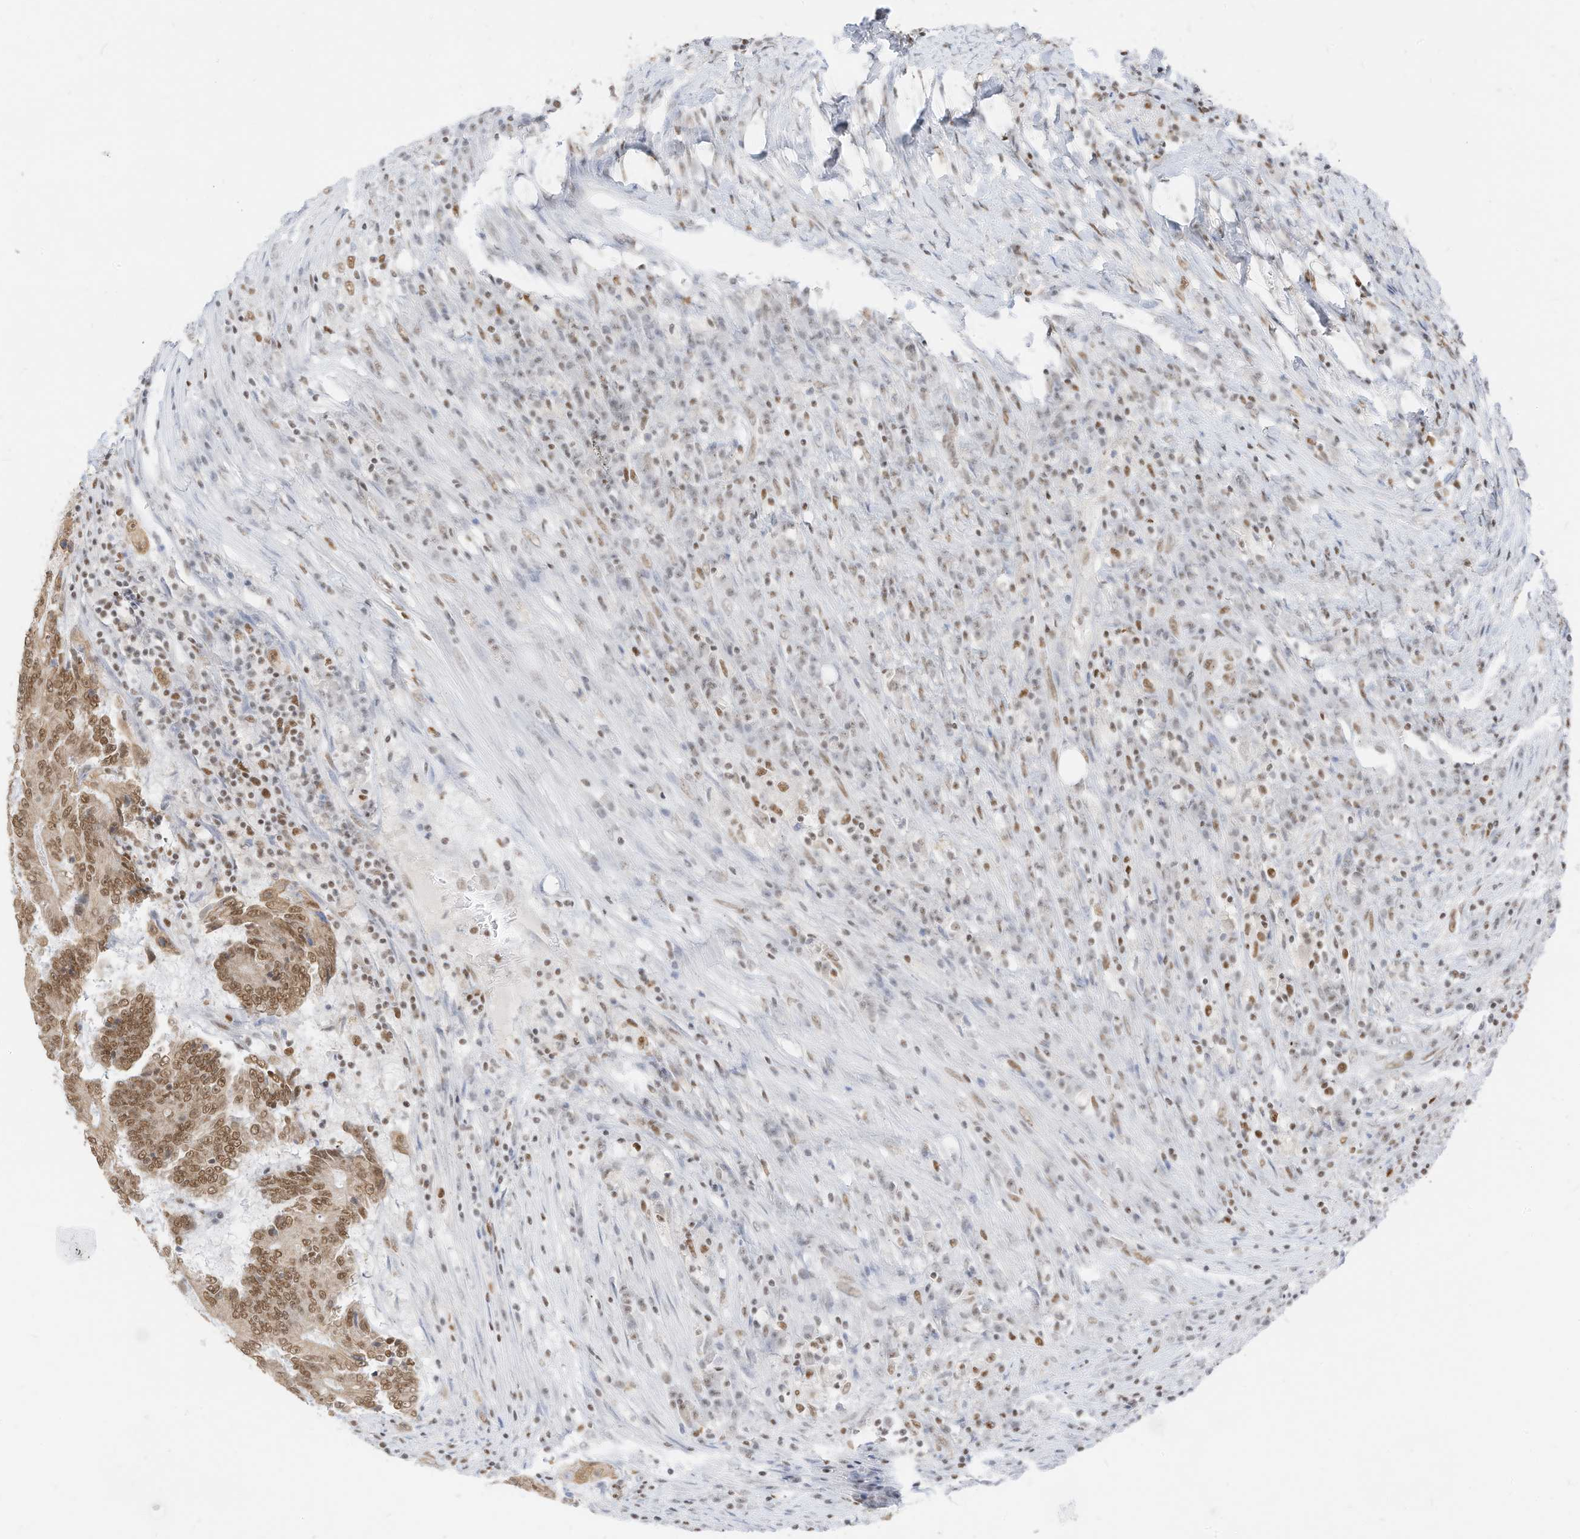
{"staining": {"intensity": "moderate", "quantity": ">75%", "location": "nuclear"}, "tissue": "colorectal cancer", "cell_type": "Tumor cells", "image_type": "cancer", "snomed": [{"axis": "morphology", "description": "Adenocarcinoma, NOS"}, {"axis": "topography", "description": "Colon"}], "caption": "The histopathology image shows a brown stain indicating the presence of a protein in the nuclear of tumor cells in colorectal cancer.", "gene": "SMARCA2", "patient": {"sex": "male", "age": 83}}